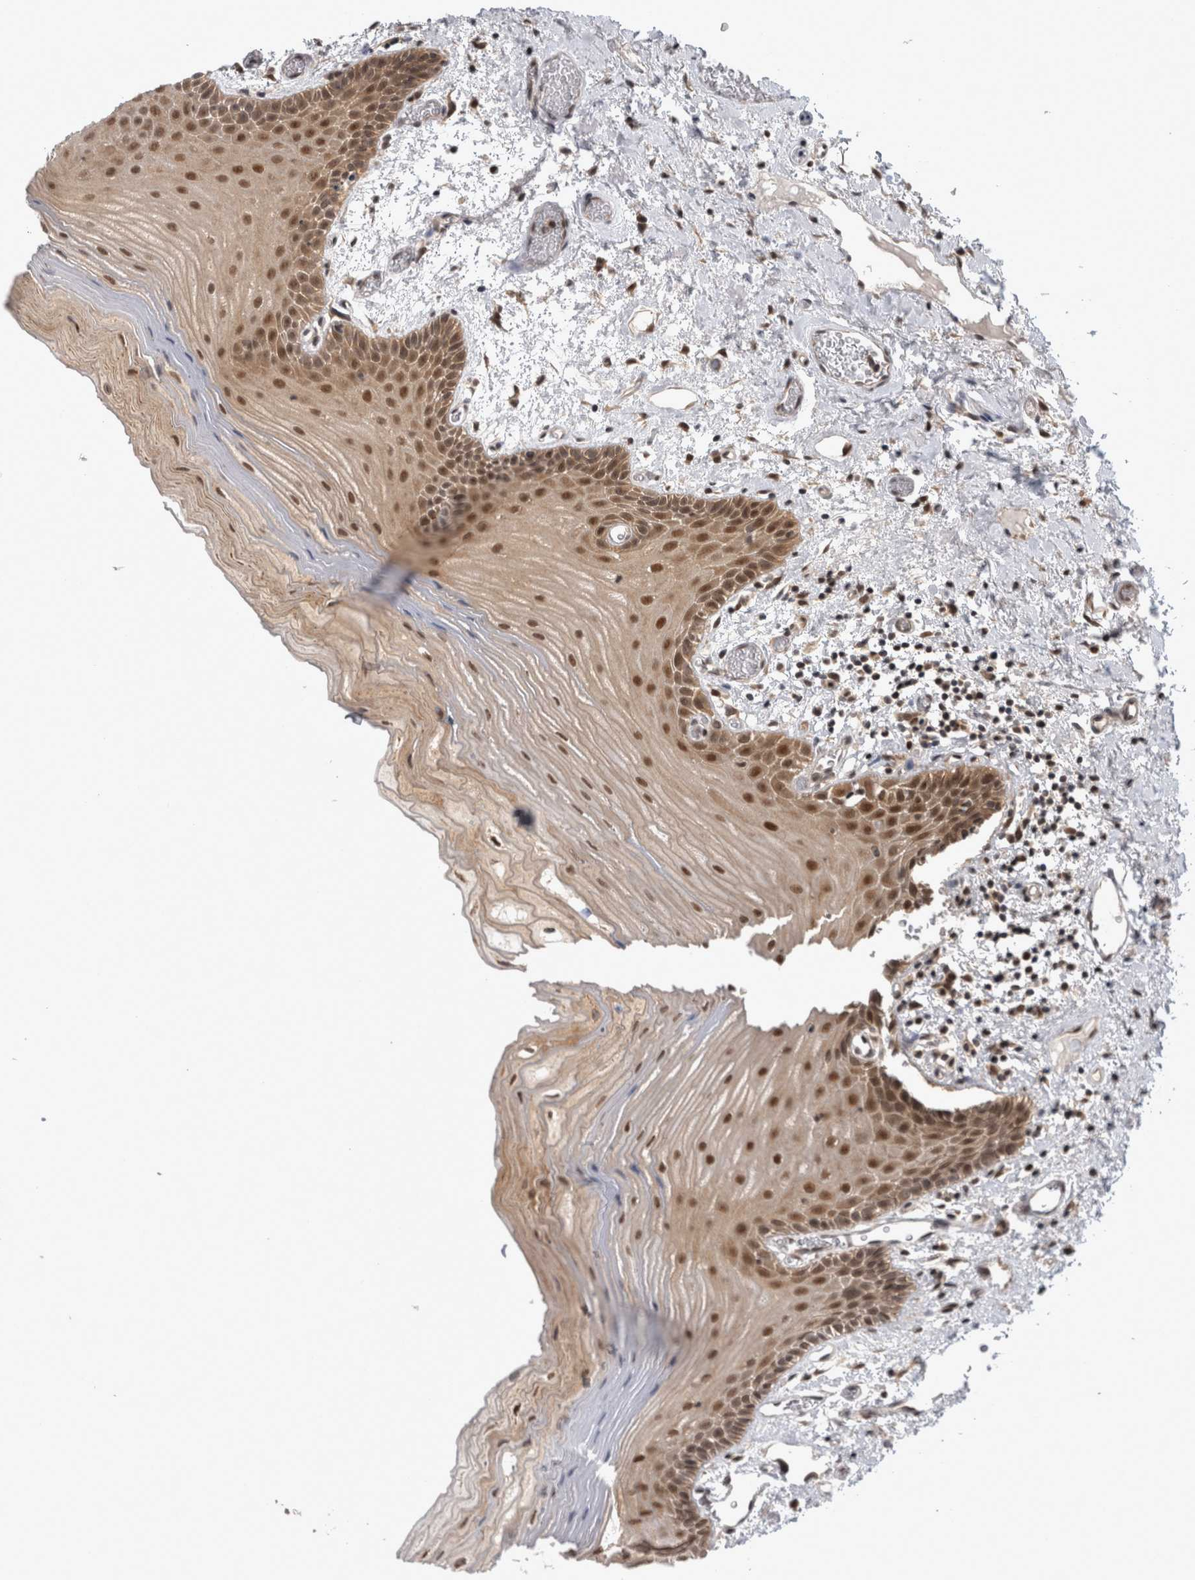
{"staining": {"intensity": "moderate", "quantity": ">75%", "location": "cytoplasmic/membranous,nuclear"}, "tissue": "oral mucosa", "cell_type": "Squamous epithelial cells", "image_type": "normal", "snomed": [{"axis": "morphology", "description": "Normal tissue, NOS"}, {"axis": "topography", "description": "Oral tissue"}], "caption": "Protein expression analysis of benign oral mucosa shows moderate cytoplasmic/membranous,nuclear expression in approximately >75% of squamous epithelial cells.", "gene": "PSMB2", "patient": {"sex": "male", "age": 52}}